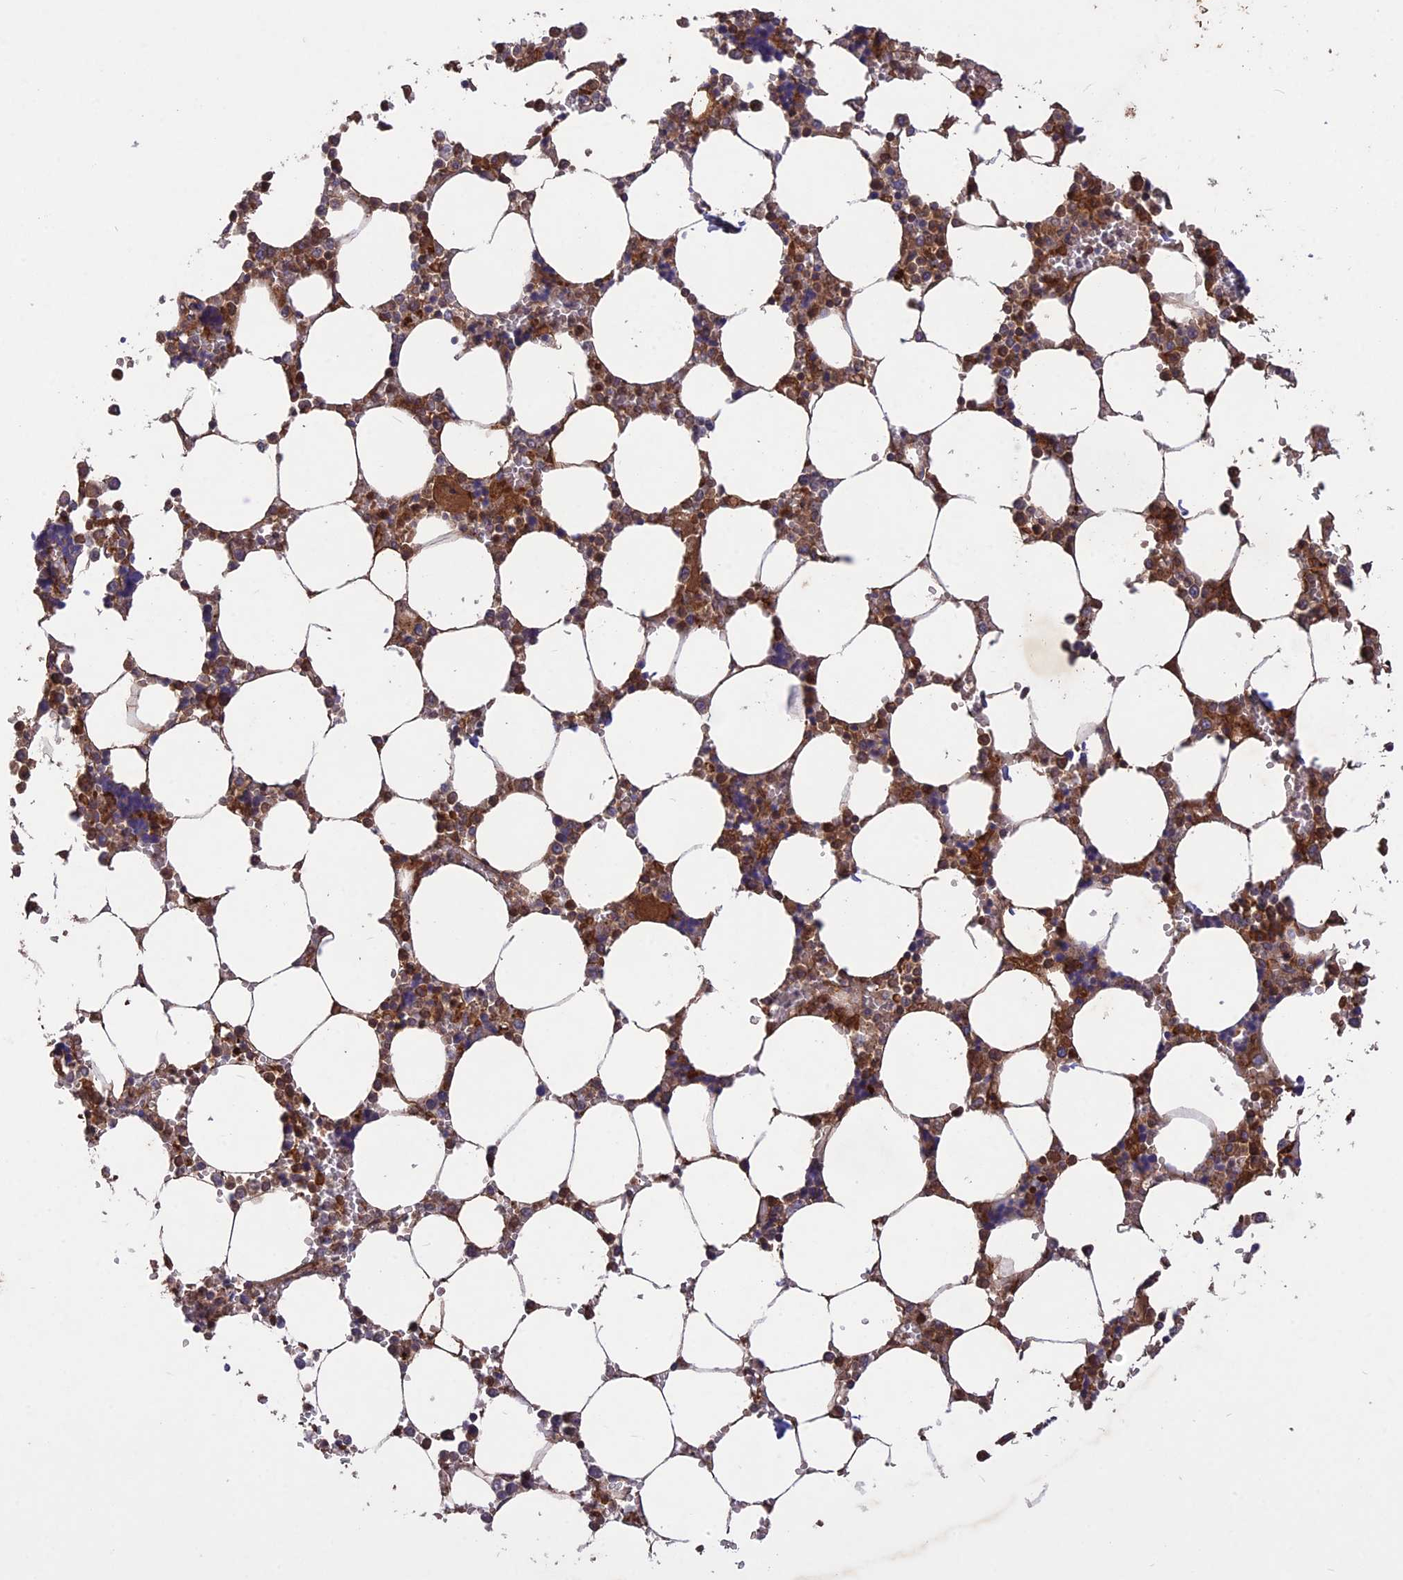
{"staining": {"intensity": "moderate", "quantity": "25%-75%", "location": "cytoplasmic/membranous"}, "tissue": "bone marrow", "cell_type": "Hematopoietic cells", "image_type": "normal", "snomed": [{"axis": "morphology", "description": "Normal tissue, NOS"}, {"axis": "topography", "description": "Bone marrow"}], "caption": "Hematopoietic cells reveal medium levels of moderate cytoplasmic/membranous positivity in about 25%-75% of cells in benign human bone marrow.", "gene": "ADO", "patient": {"sex": "male", "age": 64}}